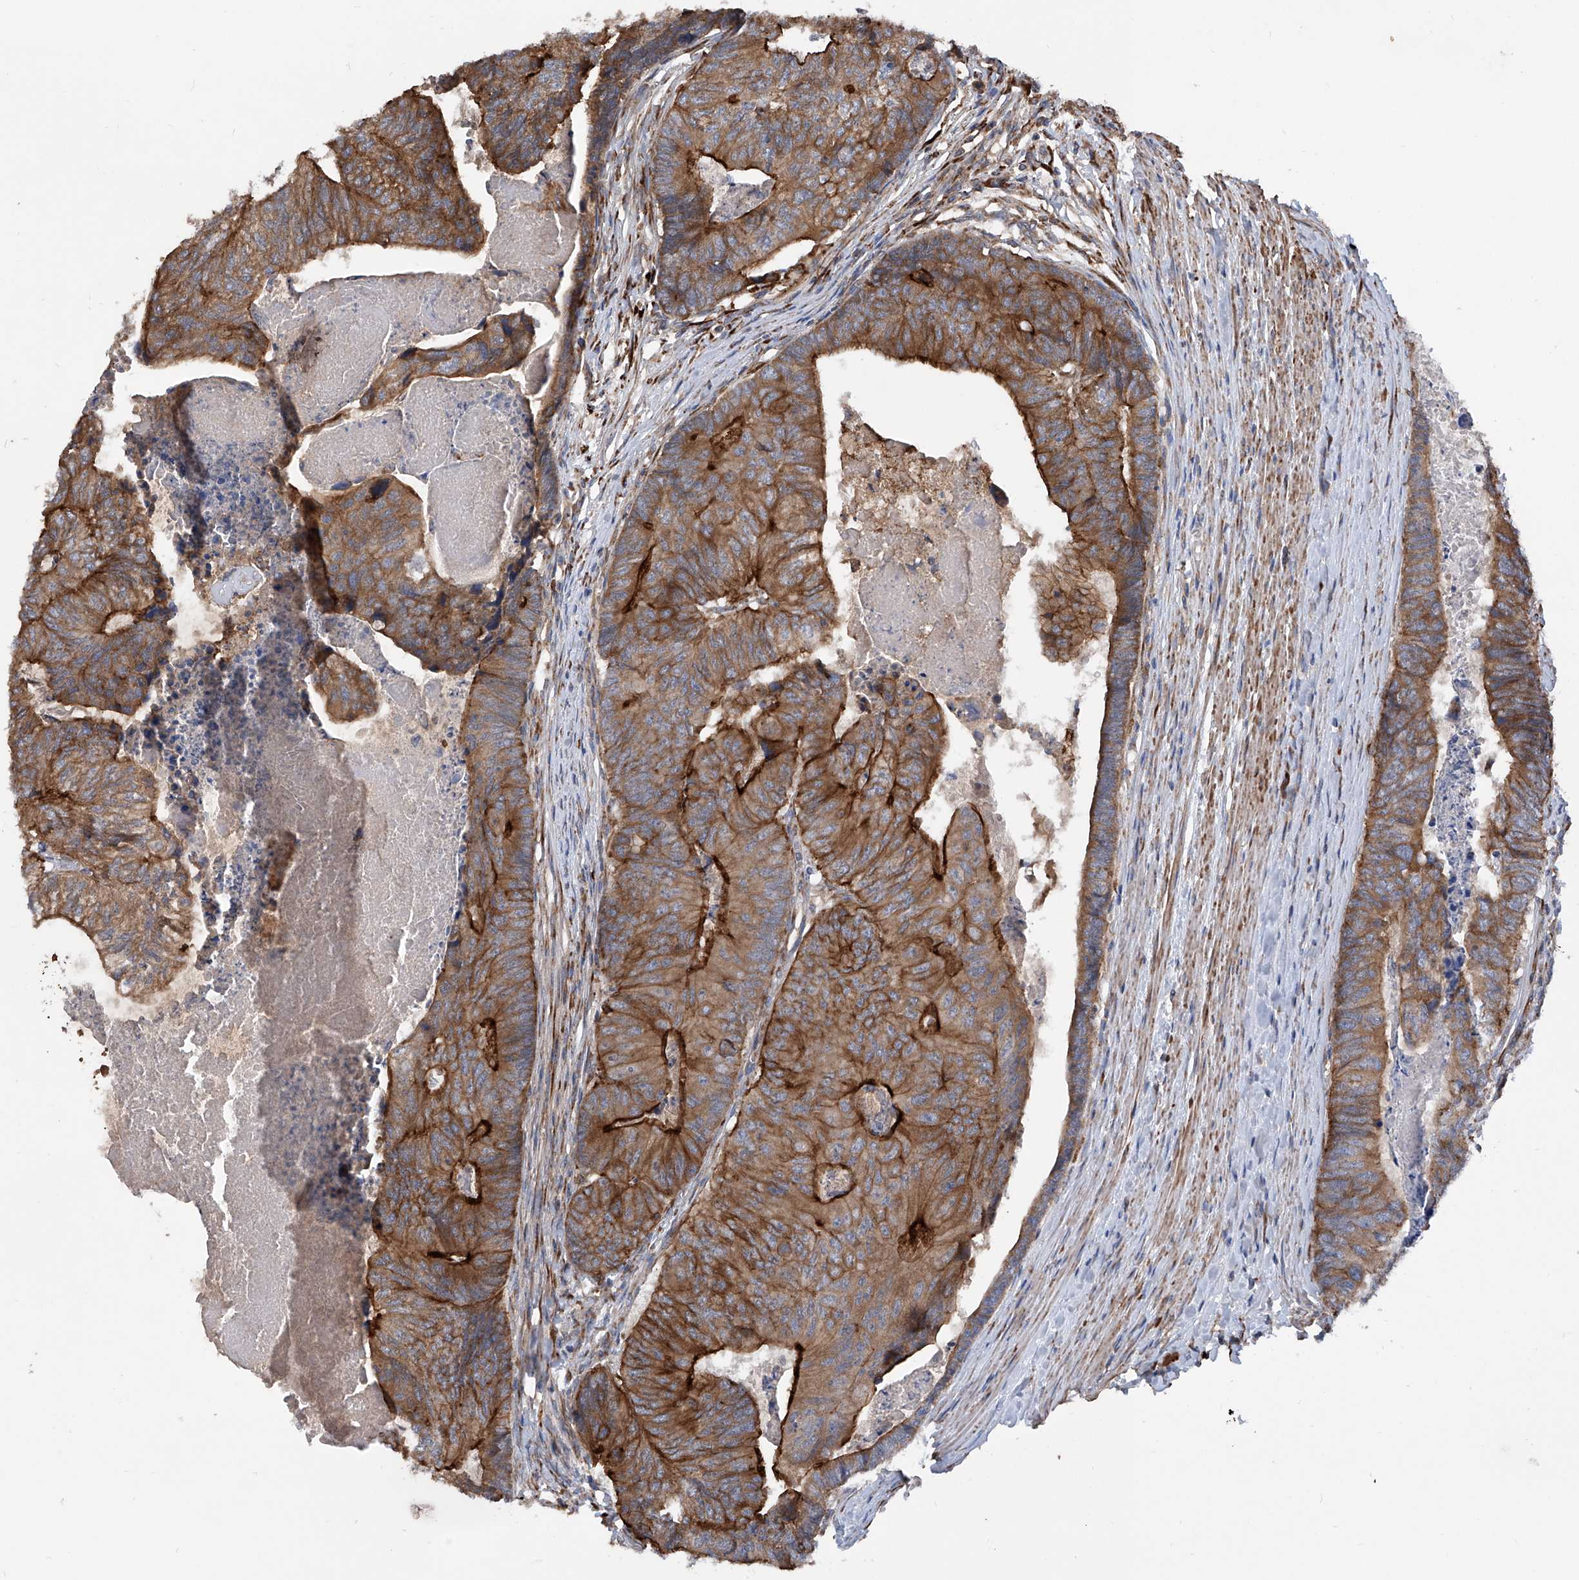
{"staining": {"intensity": "strong", "quantity": ">75%", "location": "cytoplasmic/membranous"}, "tissue": "colorectal cancer", "cell_type": "Tumor cells", "image_type": "cancer", "snomed": [{"axis": "morphology", "description": "Adenocarcinoma, NOS"}, {"axis": "topography", "description": "Colon"}], "caption": "DAB (3,3'-diaminobenzidine) immunohistochemical staining of adenocarcinoma (colorectal) exhibits strong cytoplasmic/membranous protein staining in approximately >75% of tumor cells.", "gene": "ASCC3", "patient": {"sex": "female", "age": 67}}